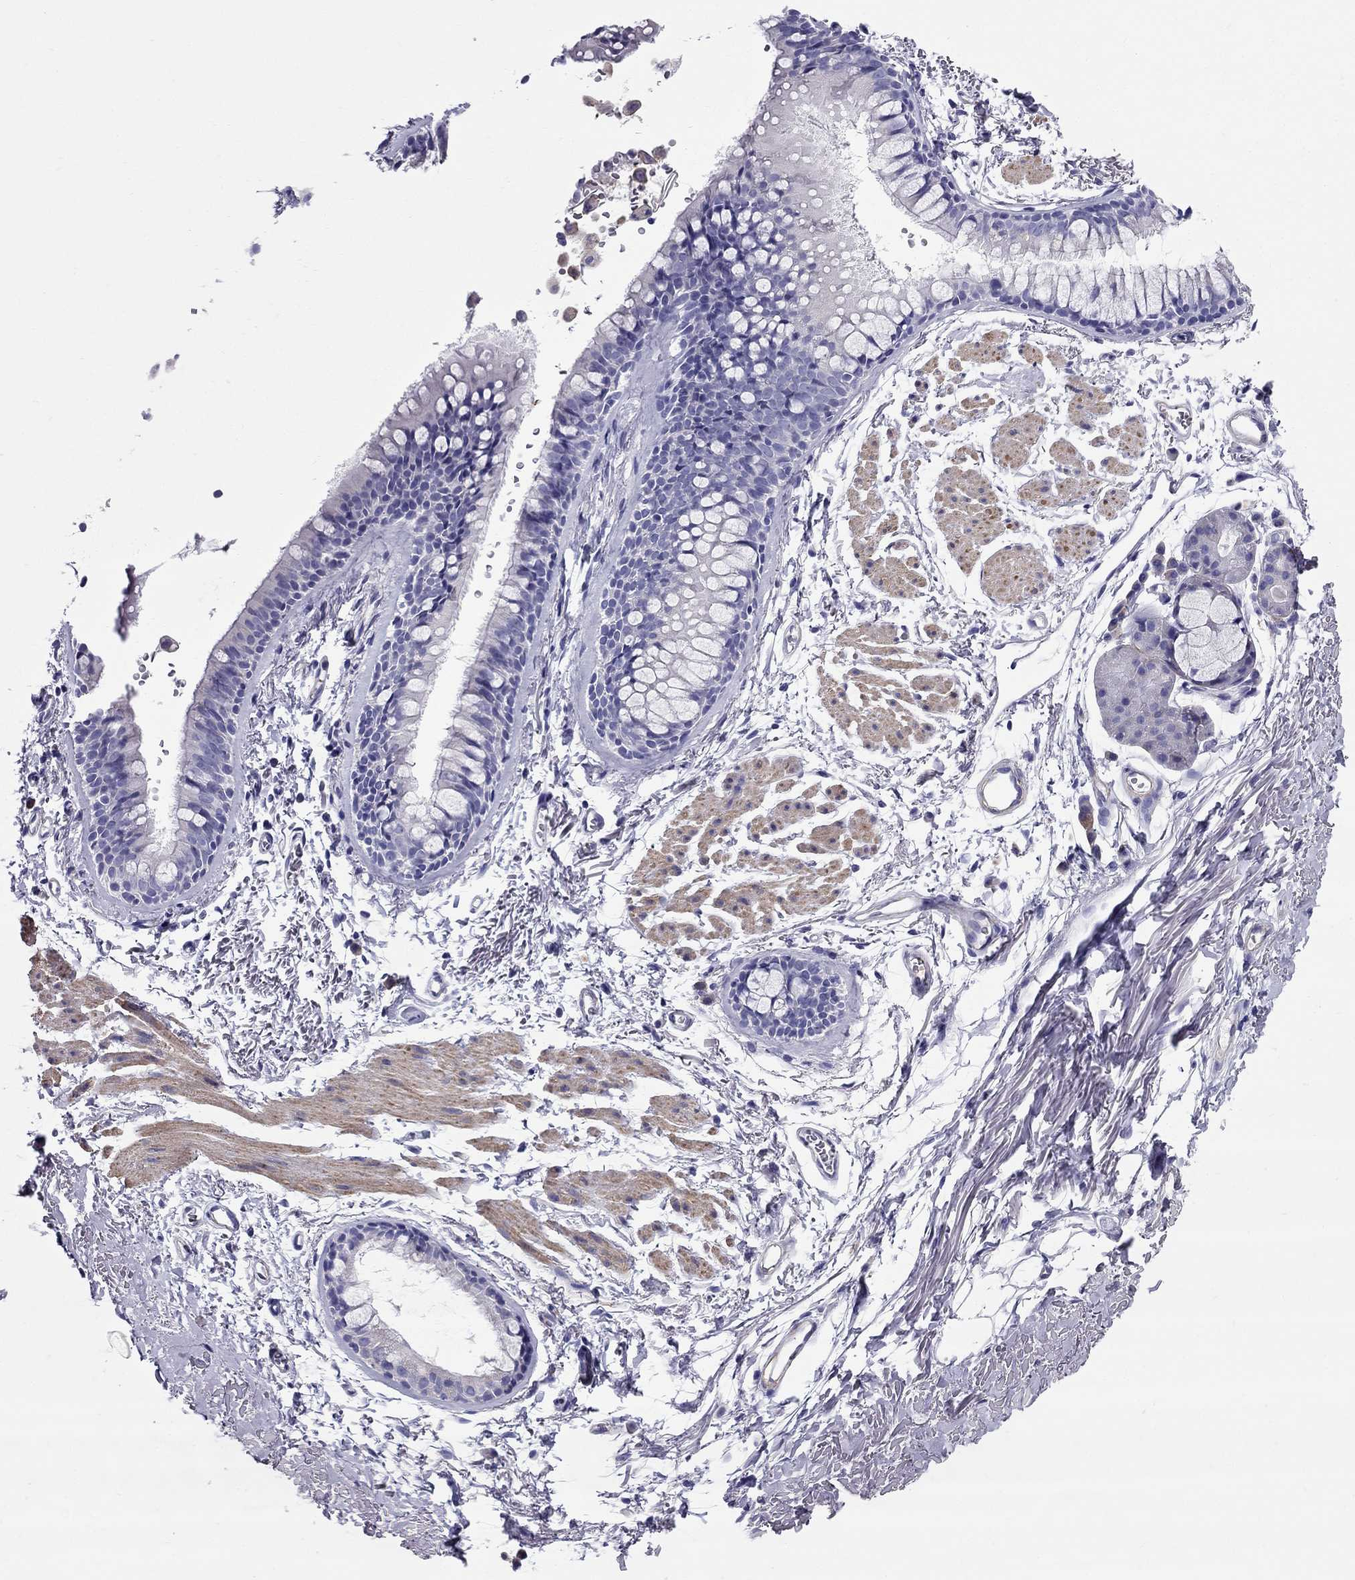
{"staining": {"intensity": "negative", "quantity": "none", "location": "none"}, "tissue": "soft tissue", "cell_type": "Fibroblasts", "image_type": "normal", "snomed": [{"axis": "morphology", "description": "Normal tissue, NOS"}, {"axis": "topography", "description": "Cartilage tissue"}, {"axis": "topography", "description": "Bronchus"}], "caption": "Immunohistochemical staining of unremarkable human soft tissue reveals no significant staining in fibroblasts. Nuclei are stained in blue.", "gene": "GPR50", "patient": {"sex": "female", "age": 79}}